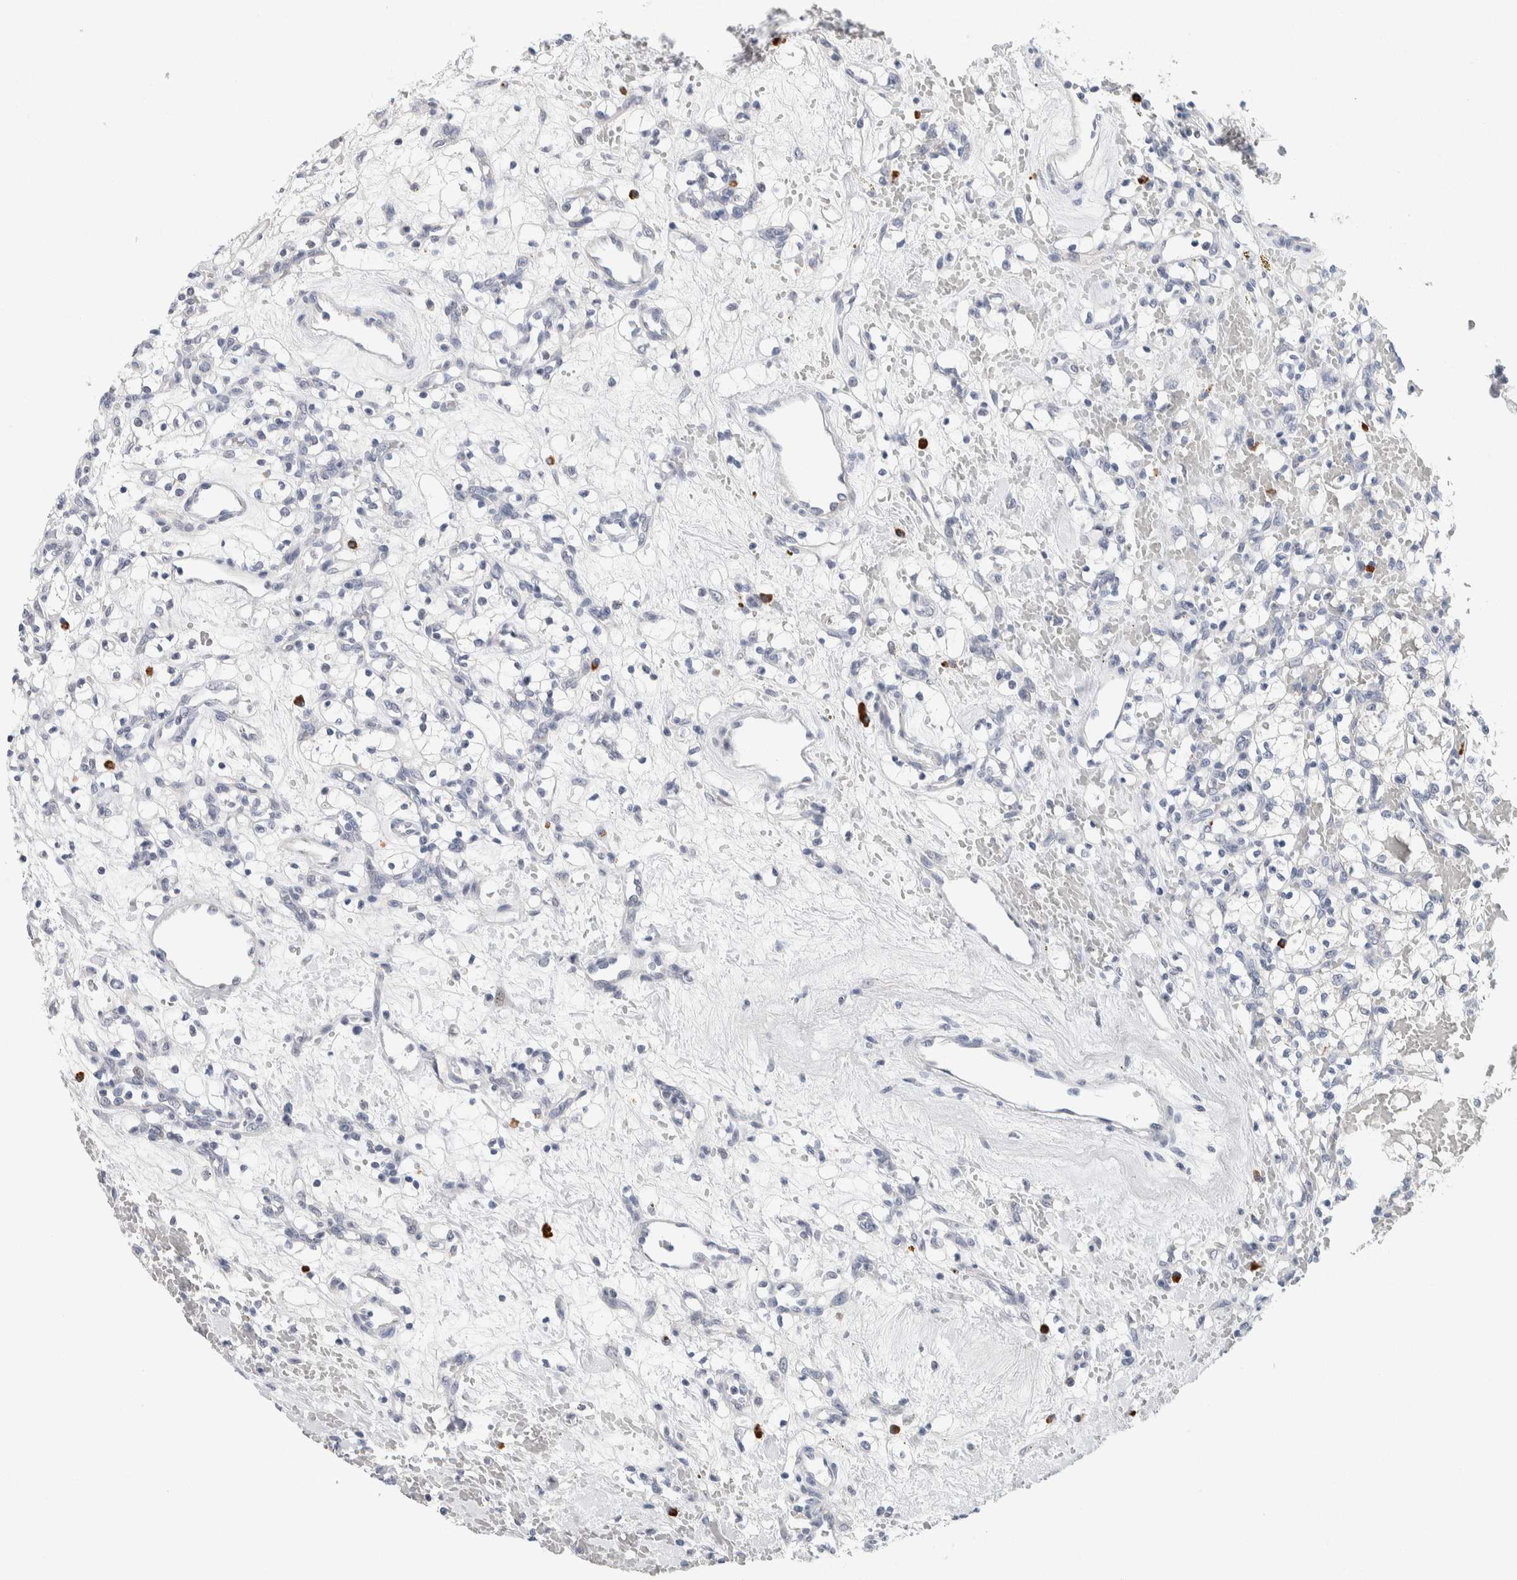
{"staining": {"intensity": "negative", "quantity": "none", "location": "none"}, "tissue": "renal cancer", "cell_type": "Tumor cells", "image_type": "cancer", "snomed": [{"axis": "morphology", "description": "Adenocarcinoma, NOS"}, {"axis": "topography", "description": "Kidney"}], "caption": "Protein analysis of renal cancer demonstrates no significant staining in tumor cells.", "gene": "SCN2A", "patient": {"sex": "female", "age": 60}}